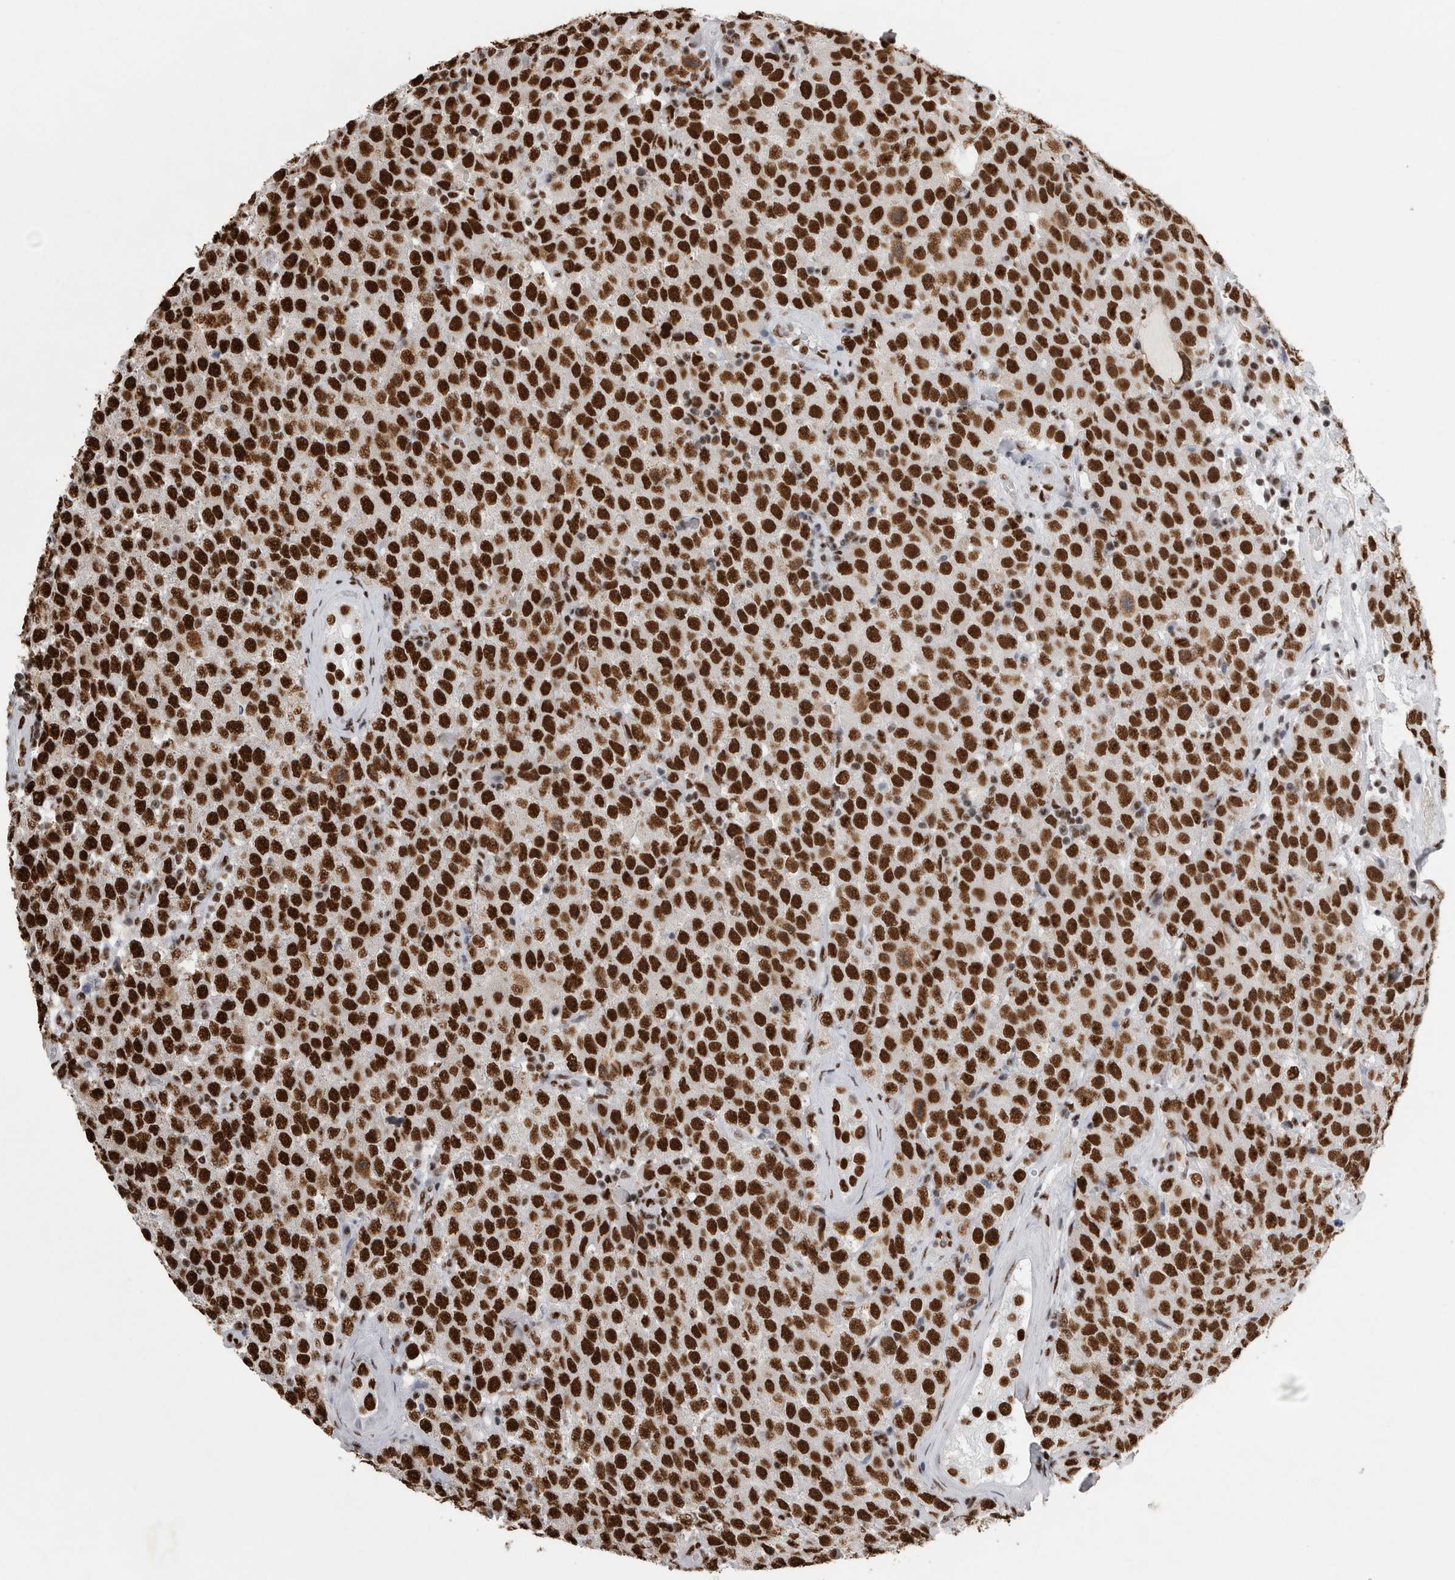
{"staining": {"intensity": "strong", "quantity": ">75%", "location": "nuclear"}, "tissue": "testis cancer", "cell_type": "Tumor cells", "image_type": "cancer", "snomed": [{"axis": "morphology", "description": "Seminoma, NOS"}, {"axis": "morphology", "description": "Carcinoma, Embryonal, NOS"}, {"axis": "topography", "description": "Testis"}], "caption": "Protein expression analysis of testis cancer (embryonal carcinoma) reveals strong nuclear positivity in approximately >75% of tumor cells.", "gene": "ALPK3", "patient": {"sex": "male", "age": 28}}